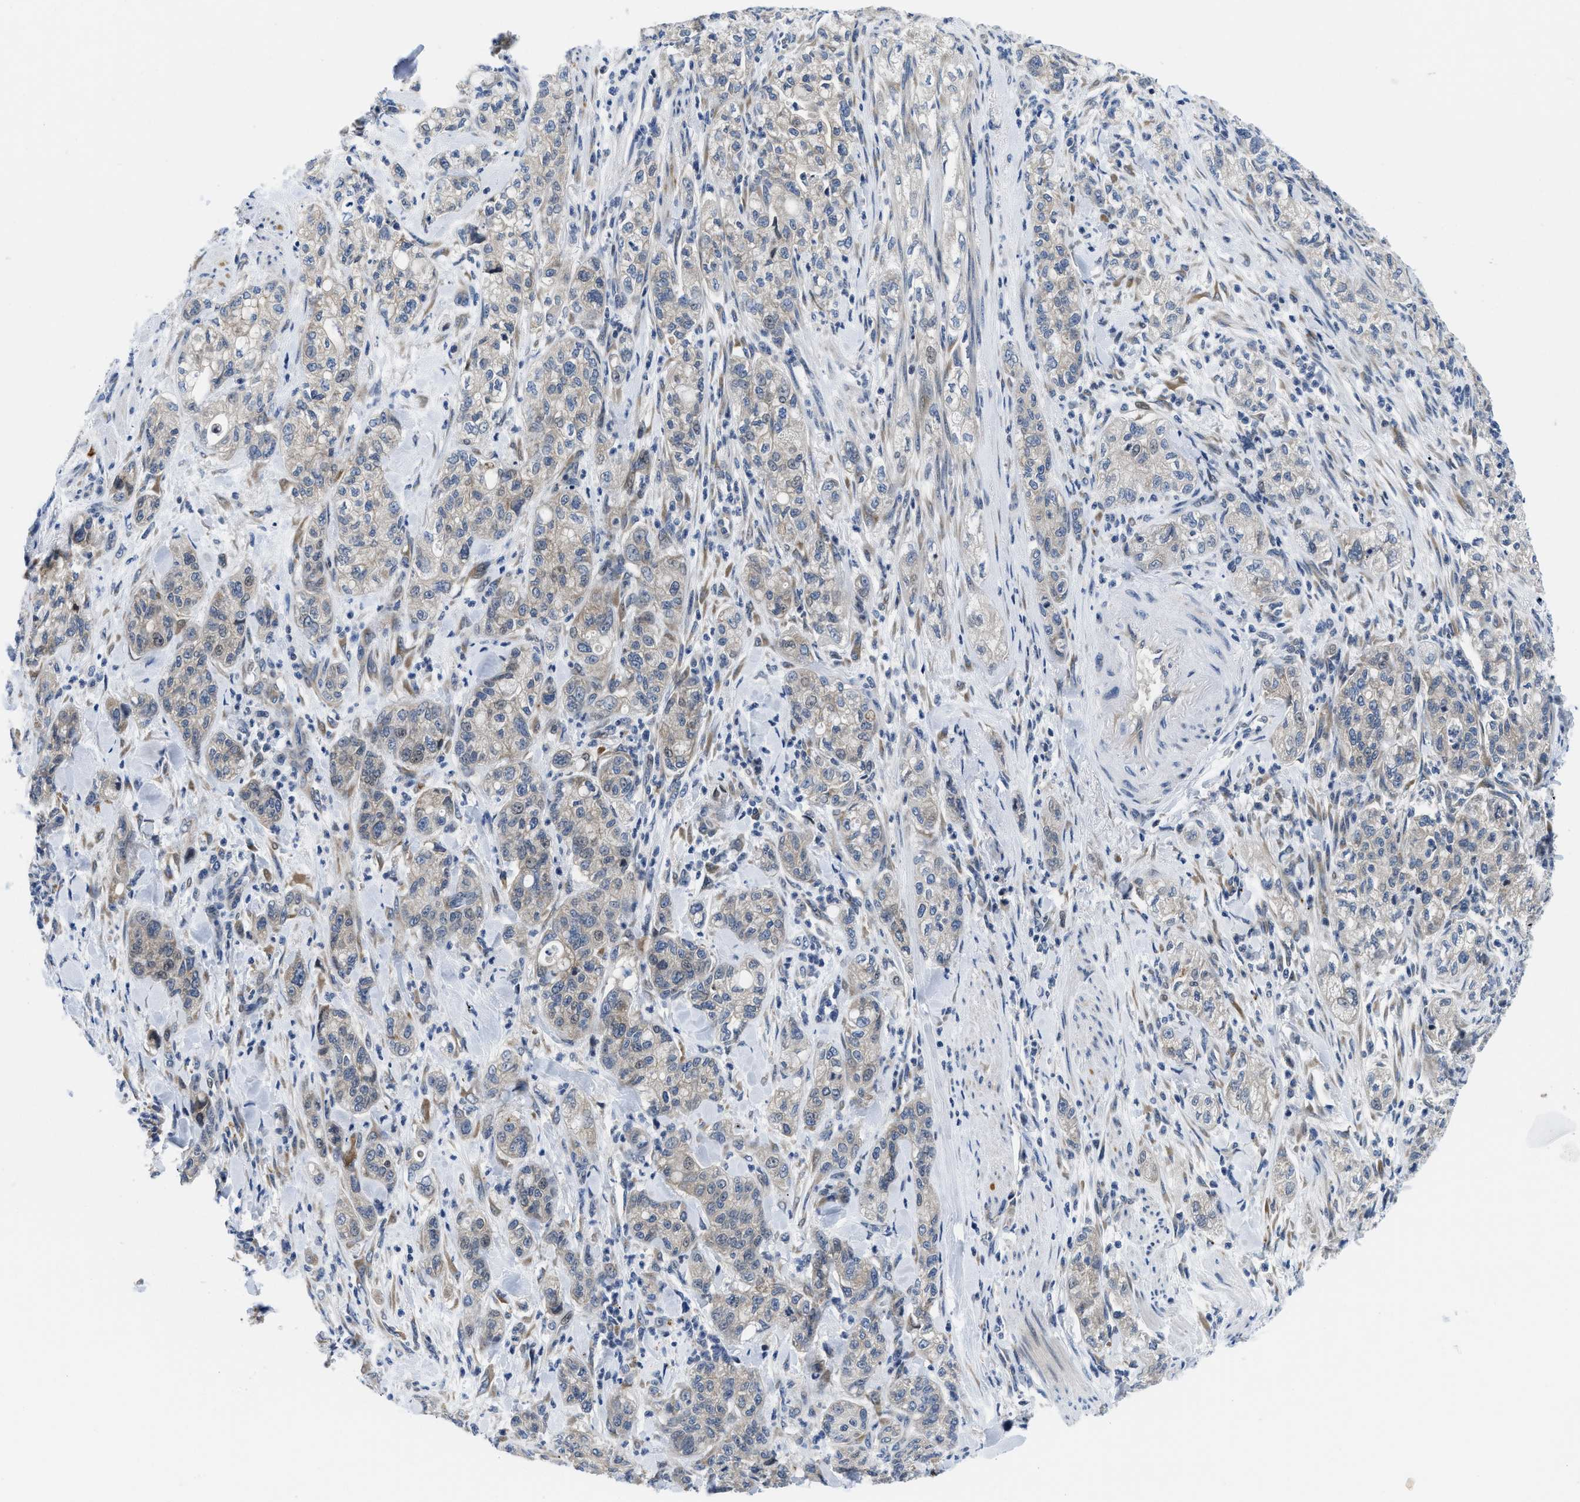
{"staining": {"intensity": "weak", "quantity": "<25%", "location": "cytoplasmic/membranous"}, "tissue": "pancreatic cancer", "cell_type": "Tumor cells", "image_type": "cancer", "snomed": [{"axis": "morphology", "description": "Adenocarcinoma, NOS"}, {"axis": "topography", "description": "Pancreas"}], "caption": "A histopathology image of pancreatic adenocarcinoma stained for a protein shows no brown staining in tumor cells. (DAB (3,3'-diaminobenzidine) immunohistochemistry (IHC) with hematoxylin counter stain).", "gene": "IKBKE", "patient": {"sex": "female", "age": 78}}